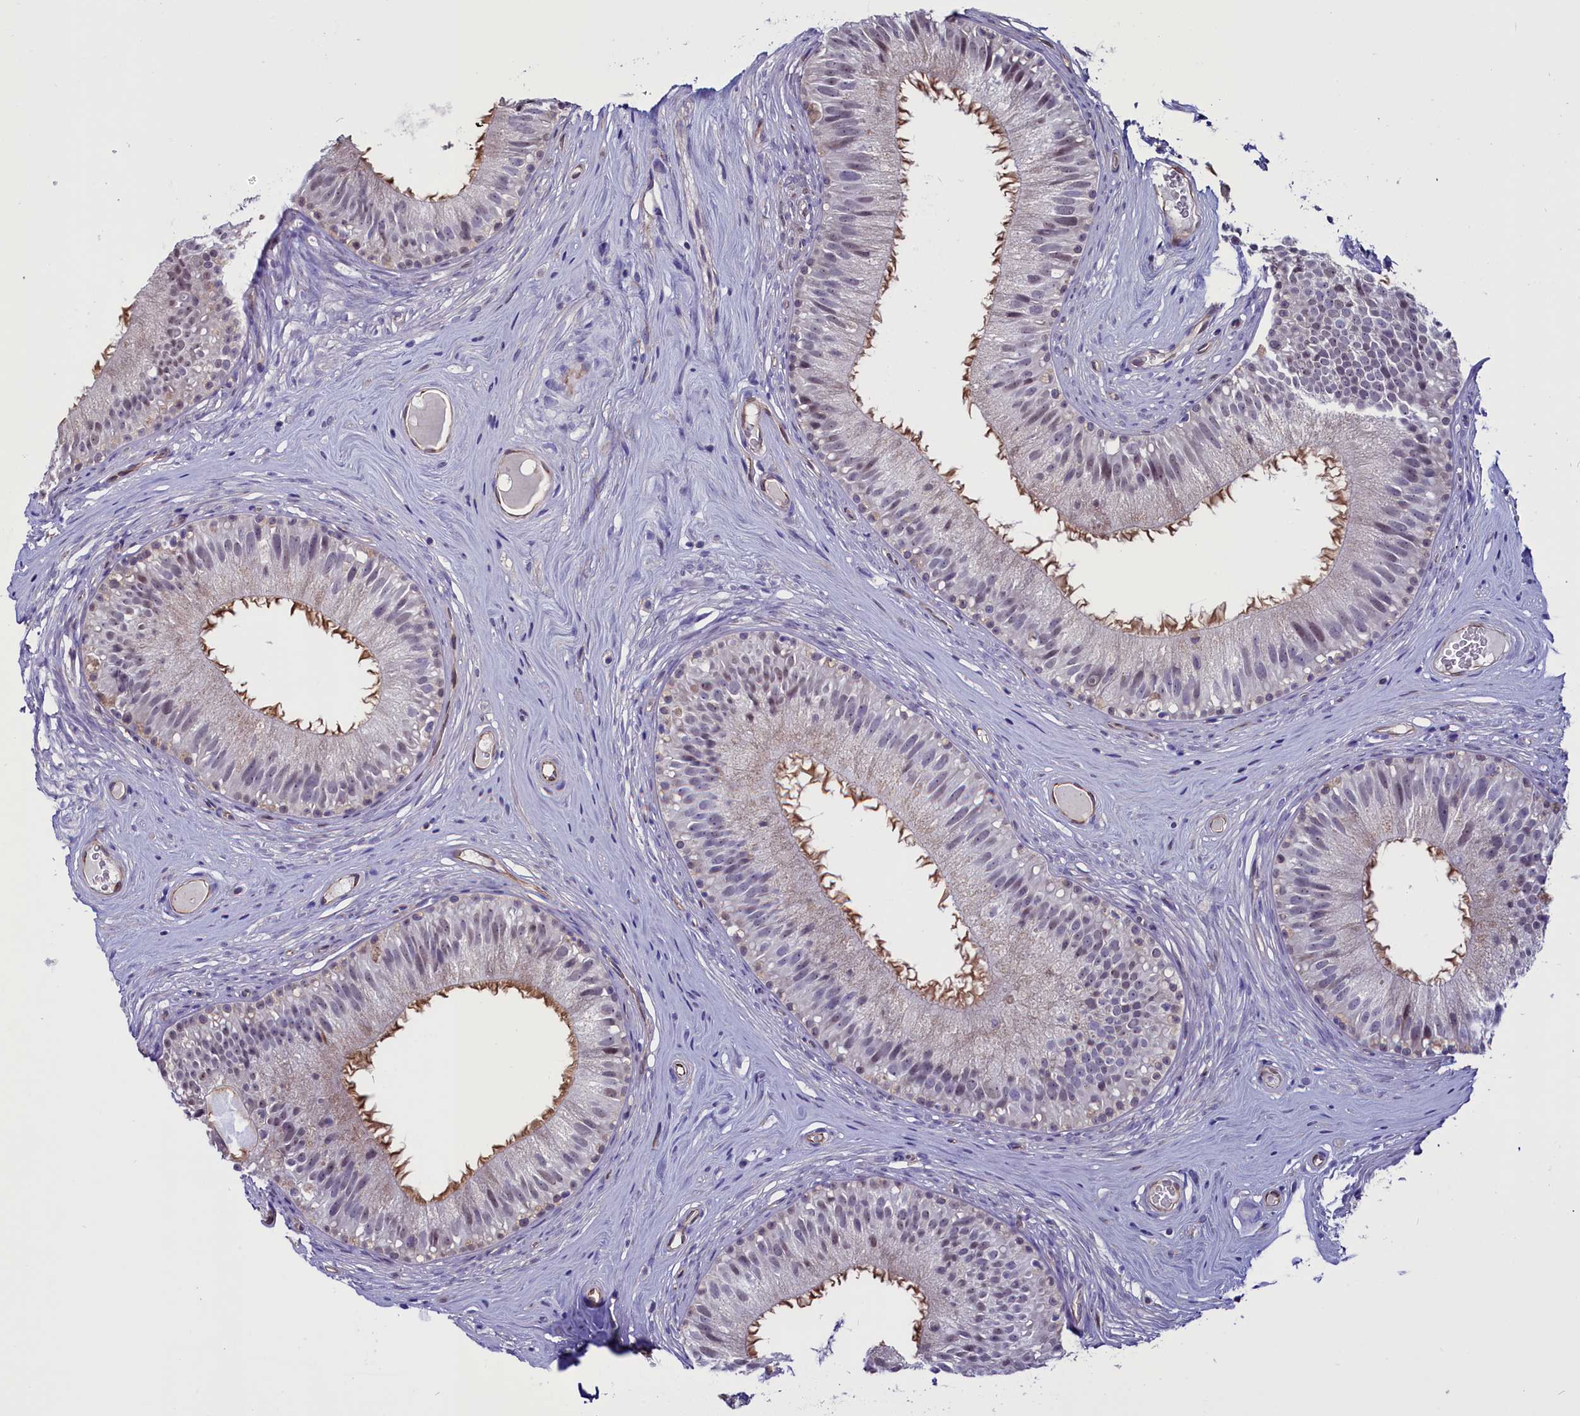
{"staining": {"intensity": "moderate", "quantity": "<25%", "location": "cytoplasmic/membranous"}, "tissue": "epididymis", "cell_type": "Glandular cells", "image_type": "normal", "snomed": [{"axis": "morphology", "description": "Normal tissue, NOS"}, {"axis": "topography", "description": "Epididymis"}], "caption": "Human epididymis stained for a protein (brown) reveals moderate cytoplasmic/membranous positive staining in approximately <25% of glandular cells.", "gene": "PDILT", "patient": {"sex": "male", "age": 45}}